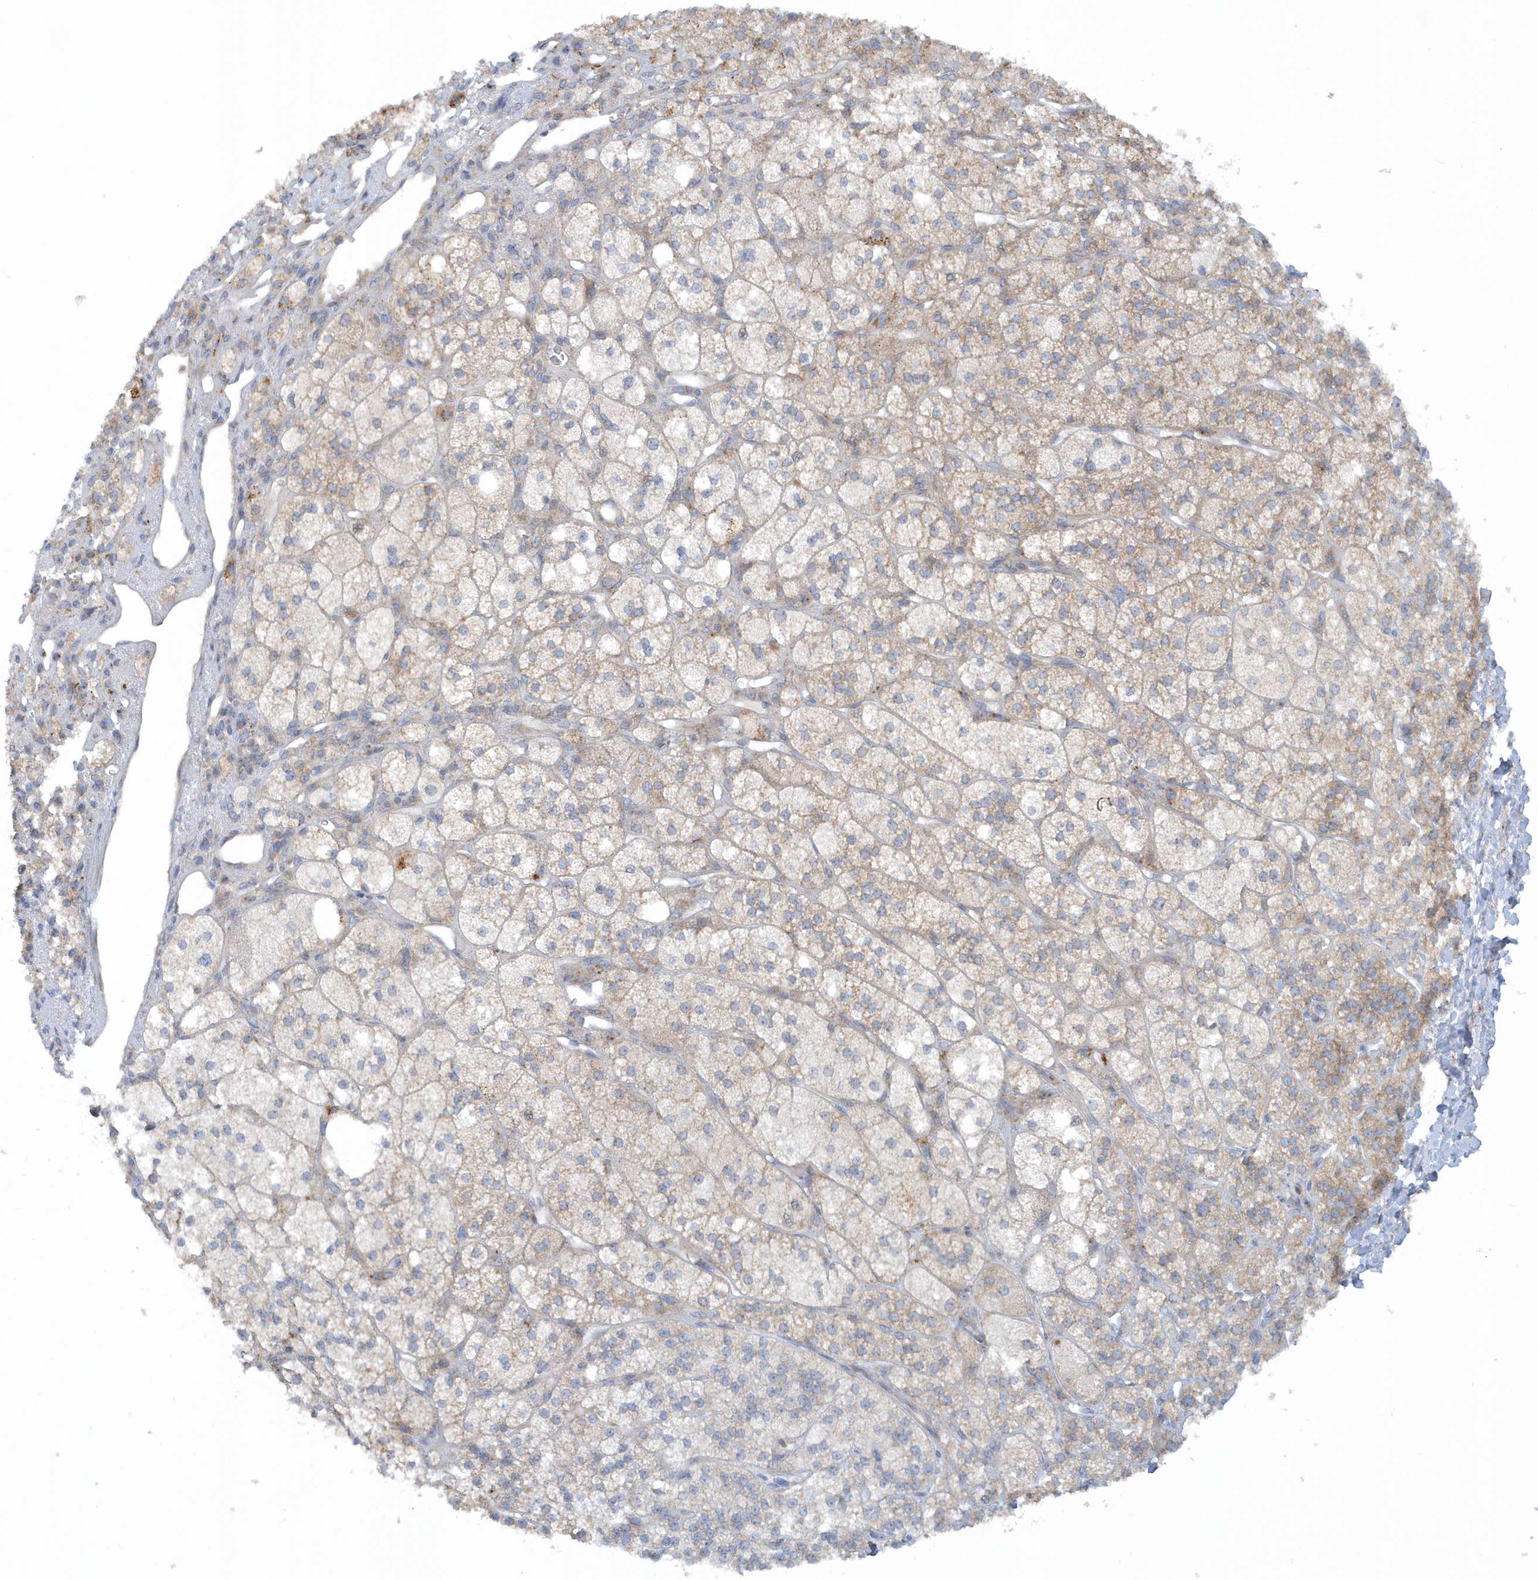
{"staining": {"intensity": "moderate", "quantity": "25%-75%", "location": "cytoplasmic/membranous"}, "tissue": "adrenal gland", "cell_type": "Glandular cells", "image_type": "normal", "snomed": [{"axis": "morphology", "description": "Normal tissue, NOS"}, {"axis": "topography", "description": "Adrenal gland"}], "caption": "Immunohistochemistry (IHC) histopathology image of unremarkable adrenal gland: human adrenal gland stained using immunohistochemistry (IHC) demonstrates medium levels of moderate protein expression localized specifically in the cytoplasmic/membranous of glandular cells, appearing as a cytoplasmic/membranous brown color.", "gene": "CNOT10", "patient": {"sex": "male", "age": 61}}